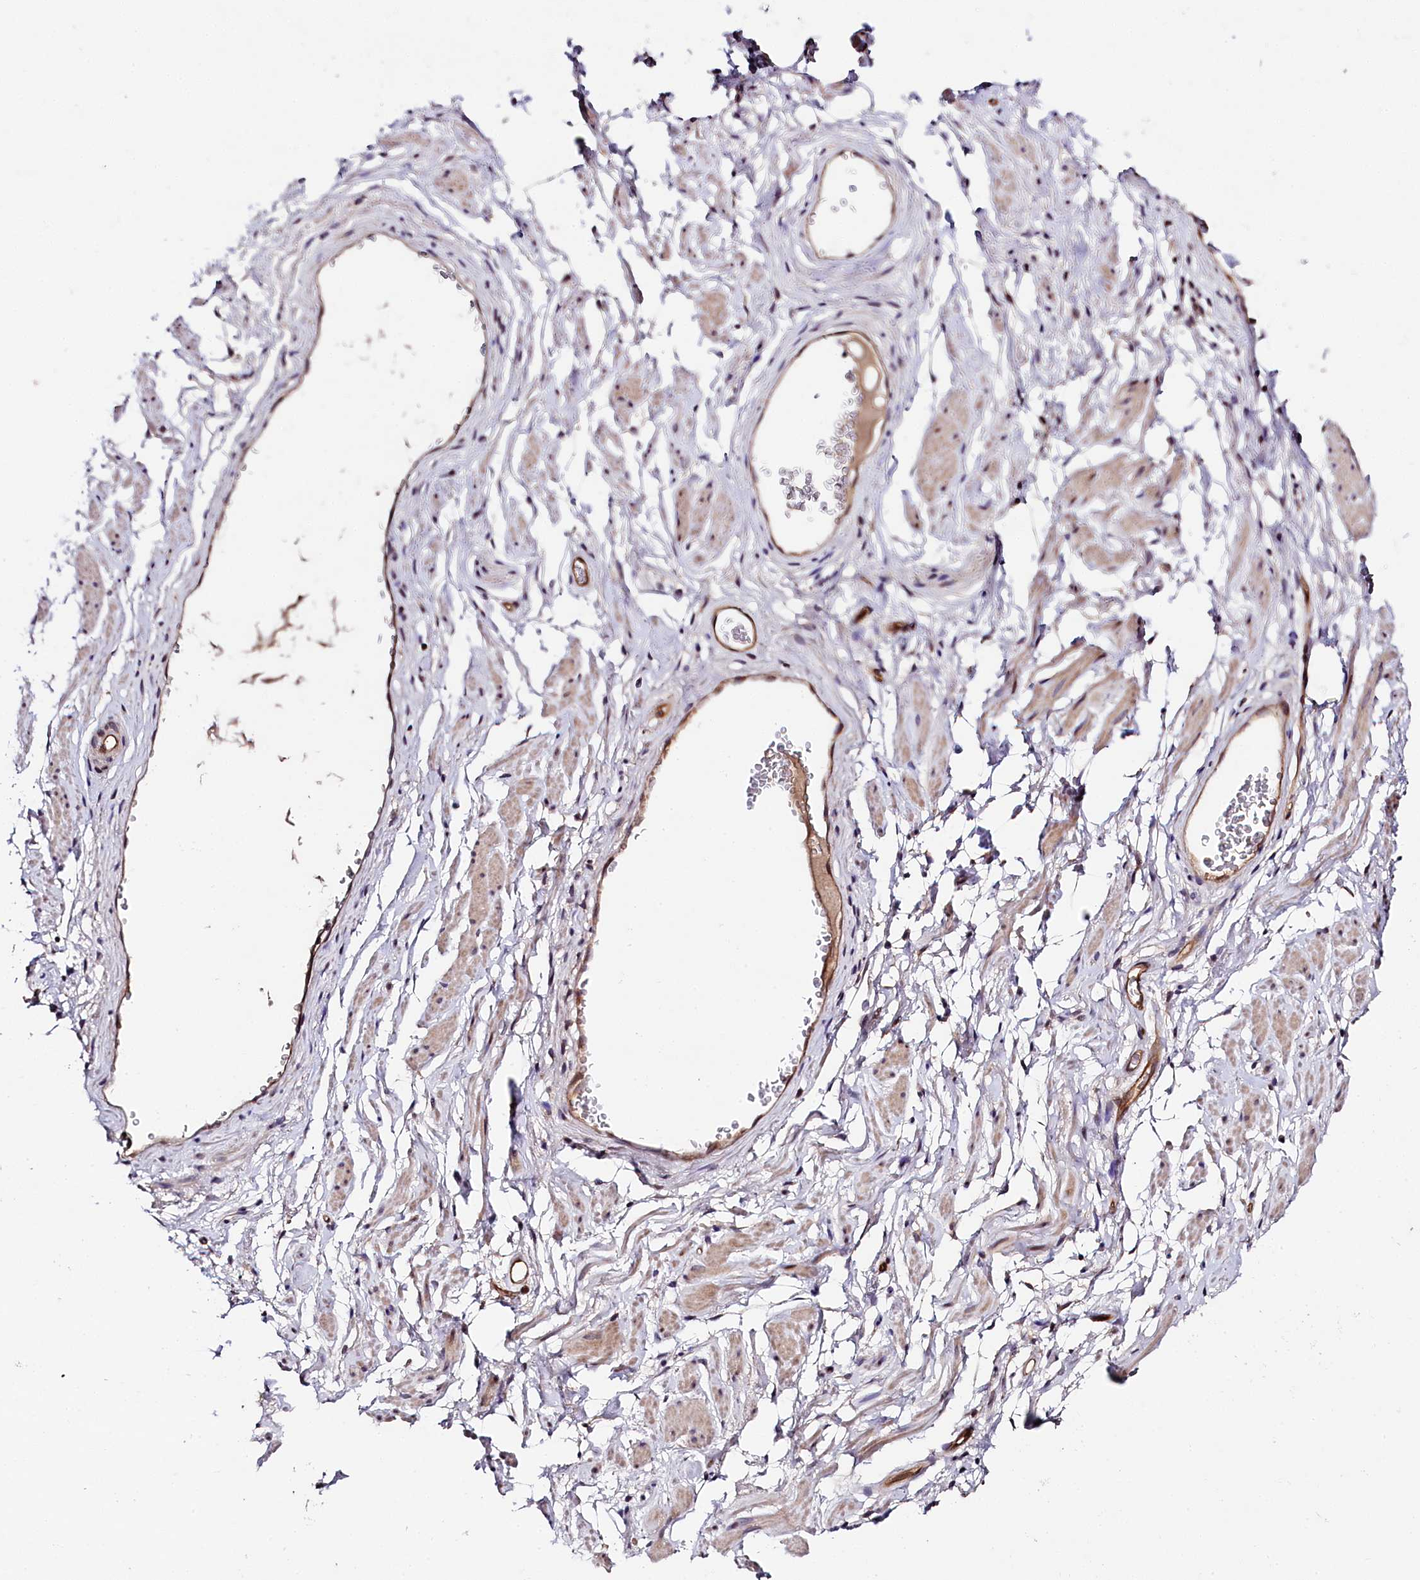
{"staining": {"intensity": "negative", "quantity": "none", "location": "none"}, "tissue": "adipose tissue", "cell_type": "Adipocytes", "image_type": "normal", "snomed": [{"axis": "morphology", "description": "Normal tissue, NOS"}, {"axis": "morphology", "description": "Adenocarcinoma, NOS"}, {"axis": "topography", "description": "Rectum"}, {"axis": "topography", "description": "Vagina"}, {"axis": "topography", "description": "Peripheral nerve tissue"}], "caption": "A histopathology image of adipose tissue stained for a protein demonstrates no brown staining in adipocytes. (DAB (3,3'-diaminobenzidine) immunohistochemistry, high magnification).", "gene": "SNRK", "patient": {"sex": "female", "age": 71}}